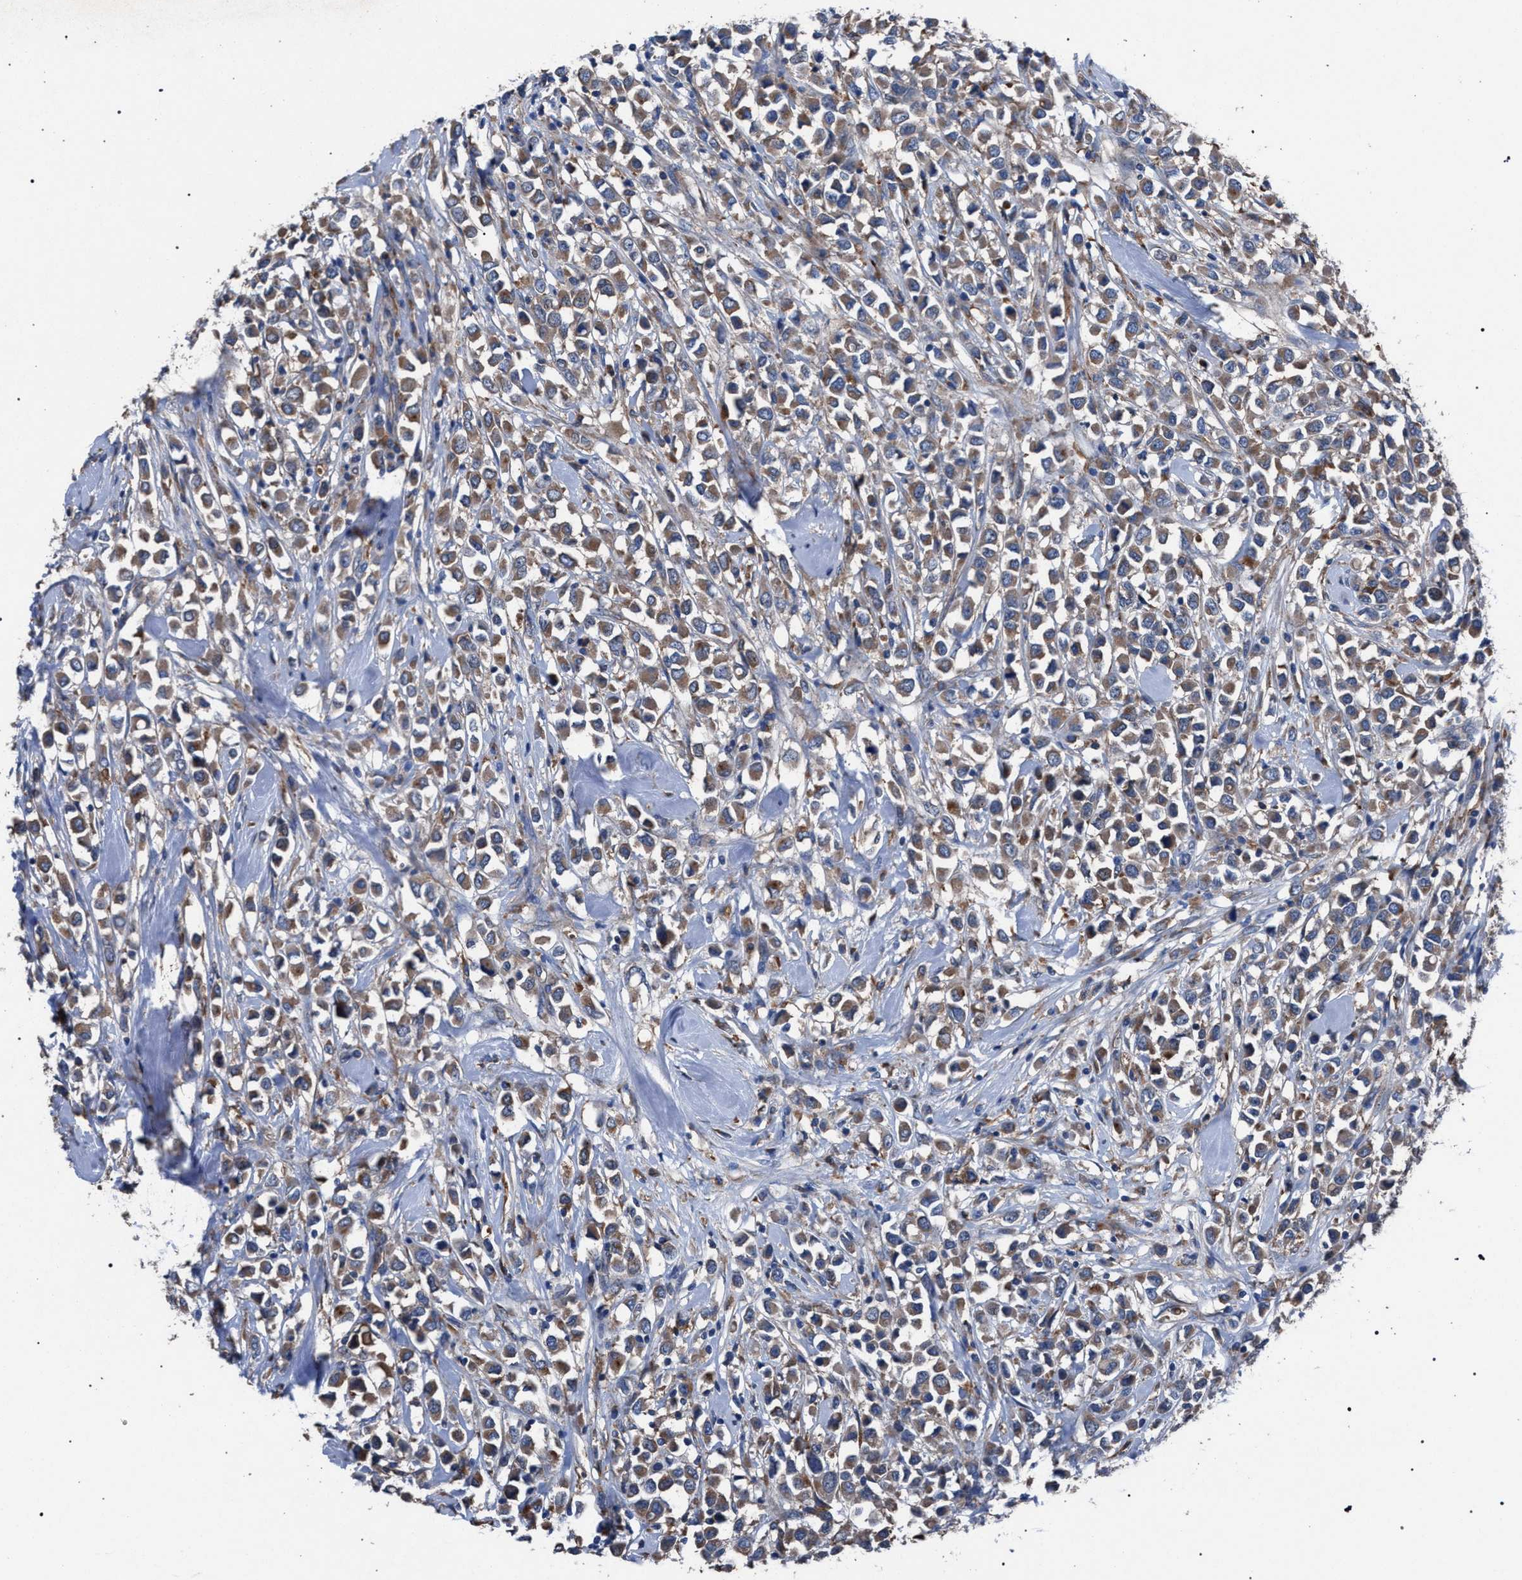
{"staining": {"intensity": "moderate", "quantity": ">75%", "location": "cytoplasmic/membranous"}, "tissue": "breast cancer", "cell_type": "Tumor cells", "image_type": "cancer", "snomed": [{"axis": "morphology", "description": "Duct carcinoma"}, {"axis": "topography", "description": "Breast"}], "caption": "A brown stain shows moderate cytoplasmic/membranous expression of a protein in human breast cancer (infiltrating ductal carcinoma) tumor cells. Nuclei are stained in blue.", "gene": "ATP6V0A1", "patient": {"sex": "female", "age": 61}}